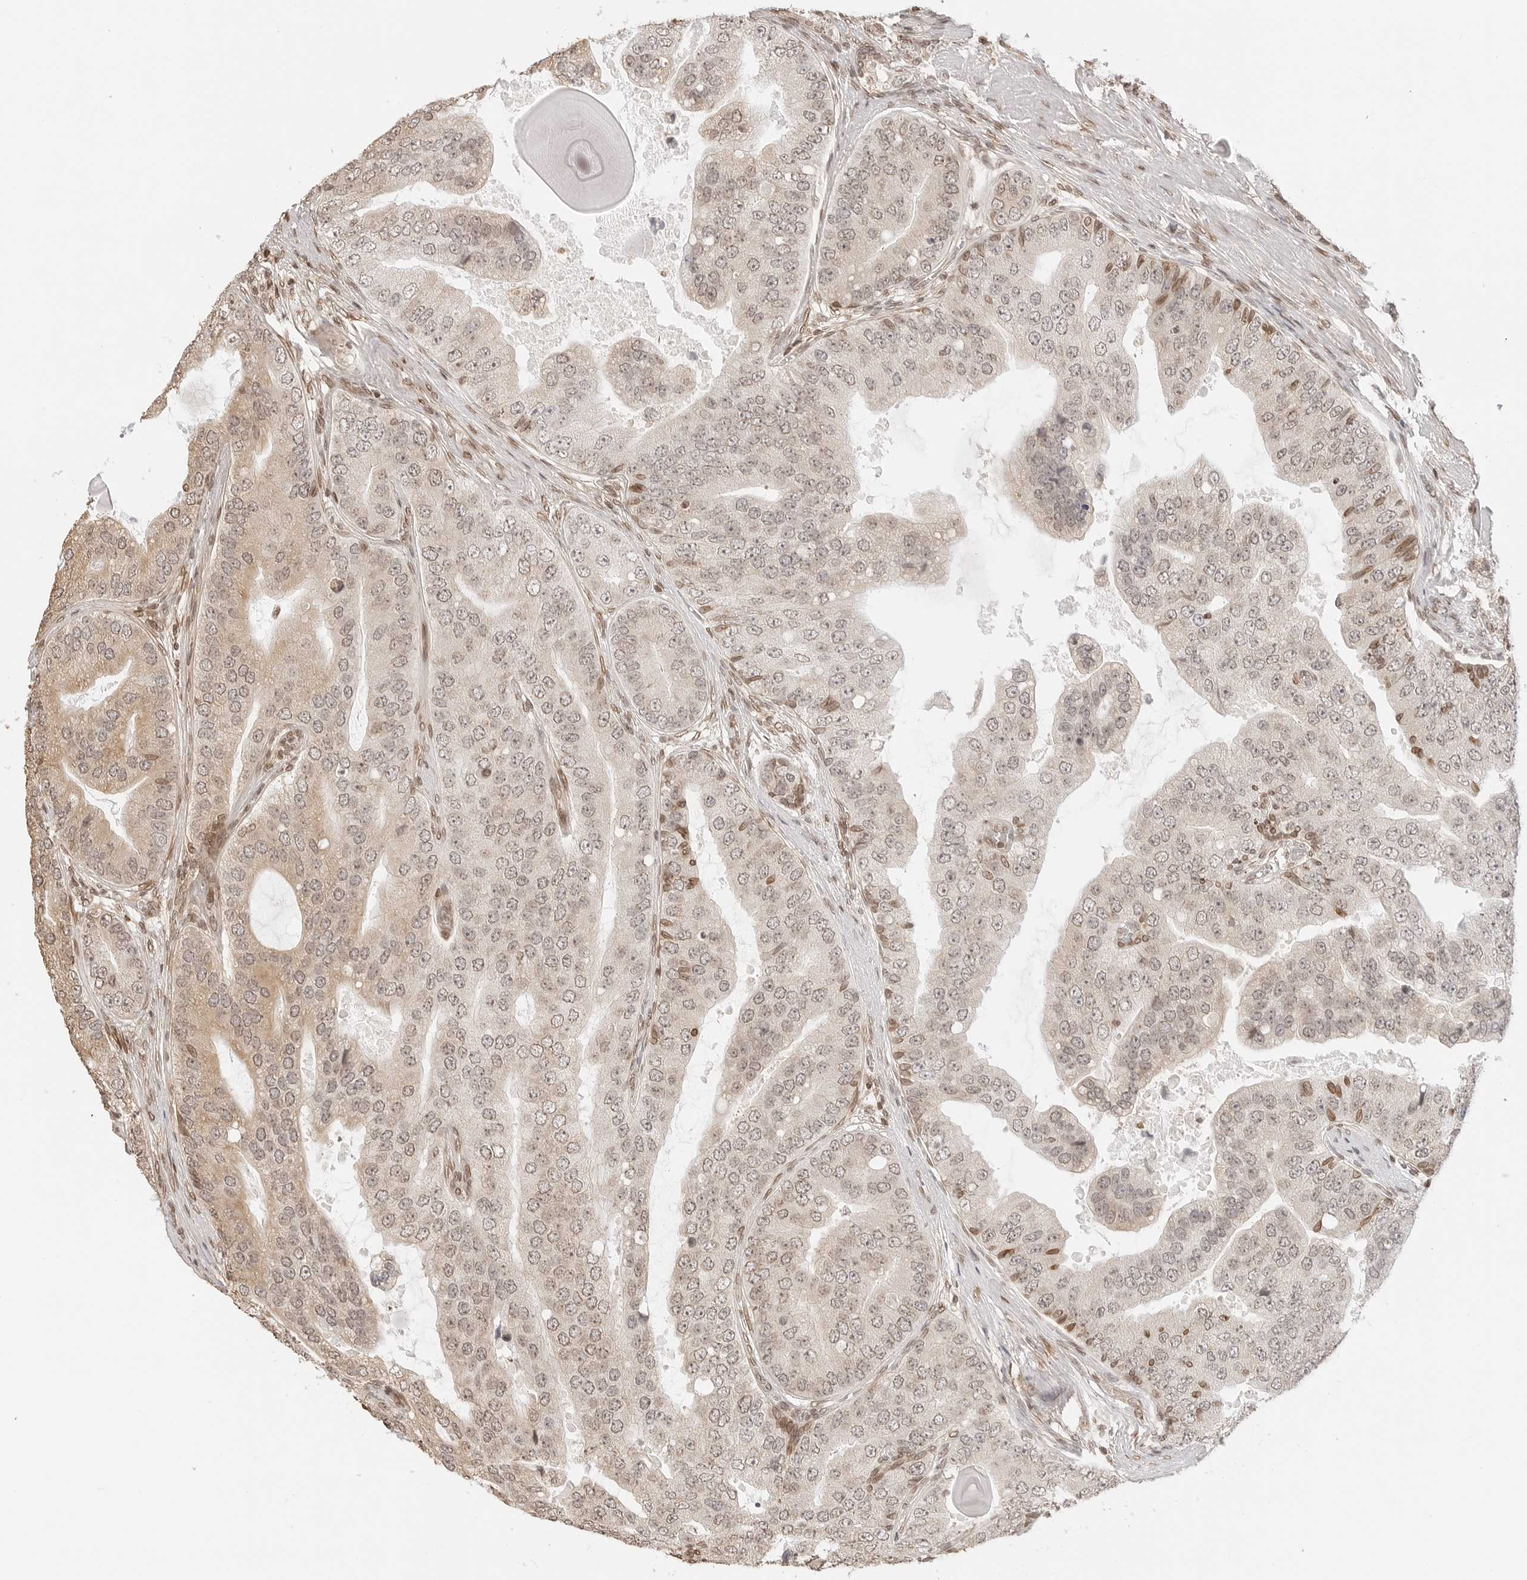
{"staining": {"intensity": "weak", "quantity": "25%-75%", "location": "cytoplasmic/membranous,nuclear"}, "tissue": "prostate cancer", "cell_type": "Tumor cells", "image_type": "cancer", "snomed": [{"axis": "morphology", "description": "Adenocarcinoma, High grade"}, {"axis": "topography", "description": "Prostate"}], "caption": "There is low levels of weak cytoplasmic/membranous and nuclear staining in tumor cells of high-grade adenocarcinoma (prostate), as demonstrated by immunohistochemical staining (brown color).", "gene": "POLH", "patient": {"sex": "male", "age": 70}}